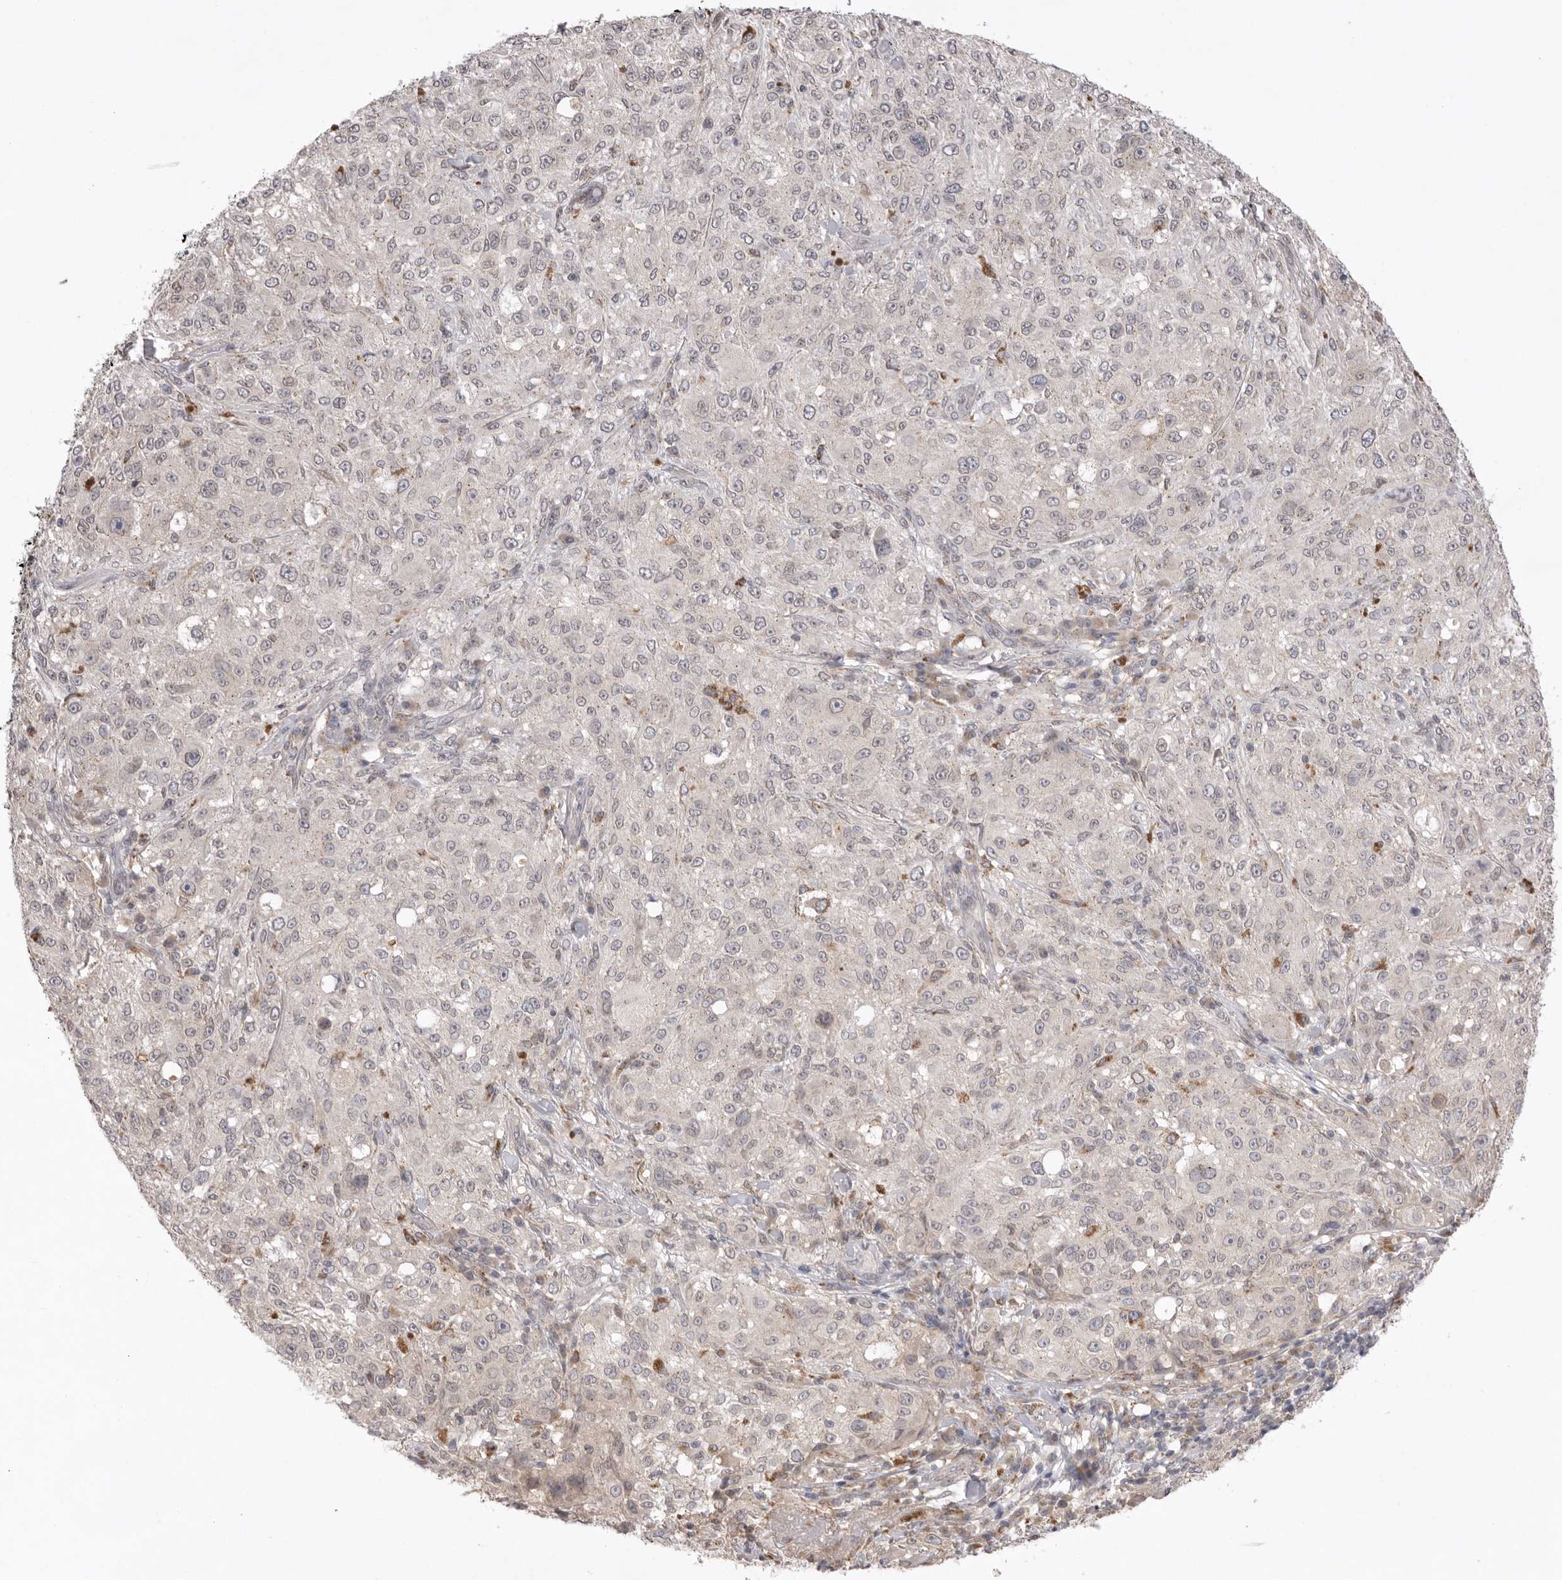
{"staining": {"intensity": "negative", "quantity": "none", "location": "none"}, "tissue": "melanoma", "cell_type": "Tumor cells", "image_type": "cancer", "snomed": [{"axis": "morphology", "description": "Necrosis, NOS"}, {"axis": "morphology", "description": "Malignant melanoma, NOS"}, {"axis": "topography", "description": "Skin"}], "caption": "DAB immunohistochemical staining of malignant melanoma demonstrates no significant expression in tumor cells.", "gene": "TLR3", "patient": {"sex": "female", "age": 87}}